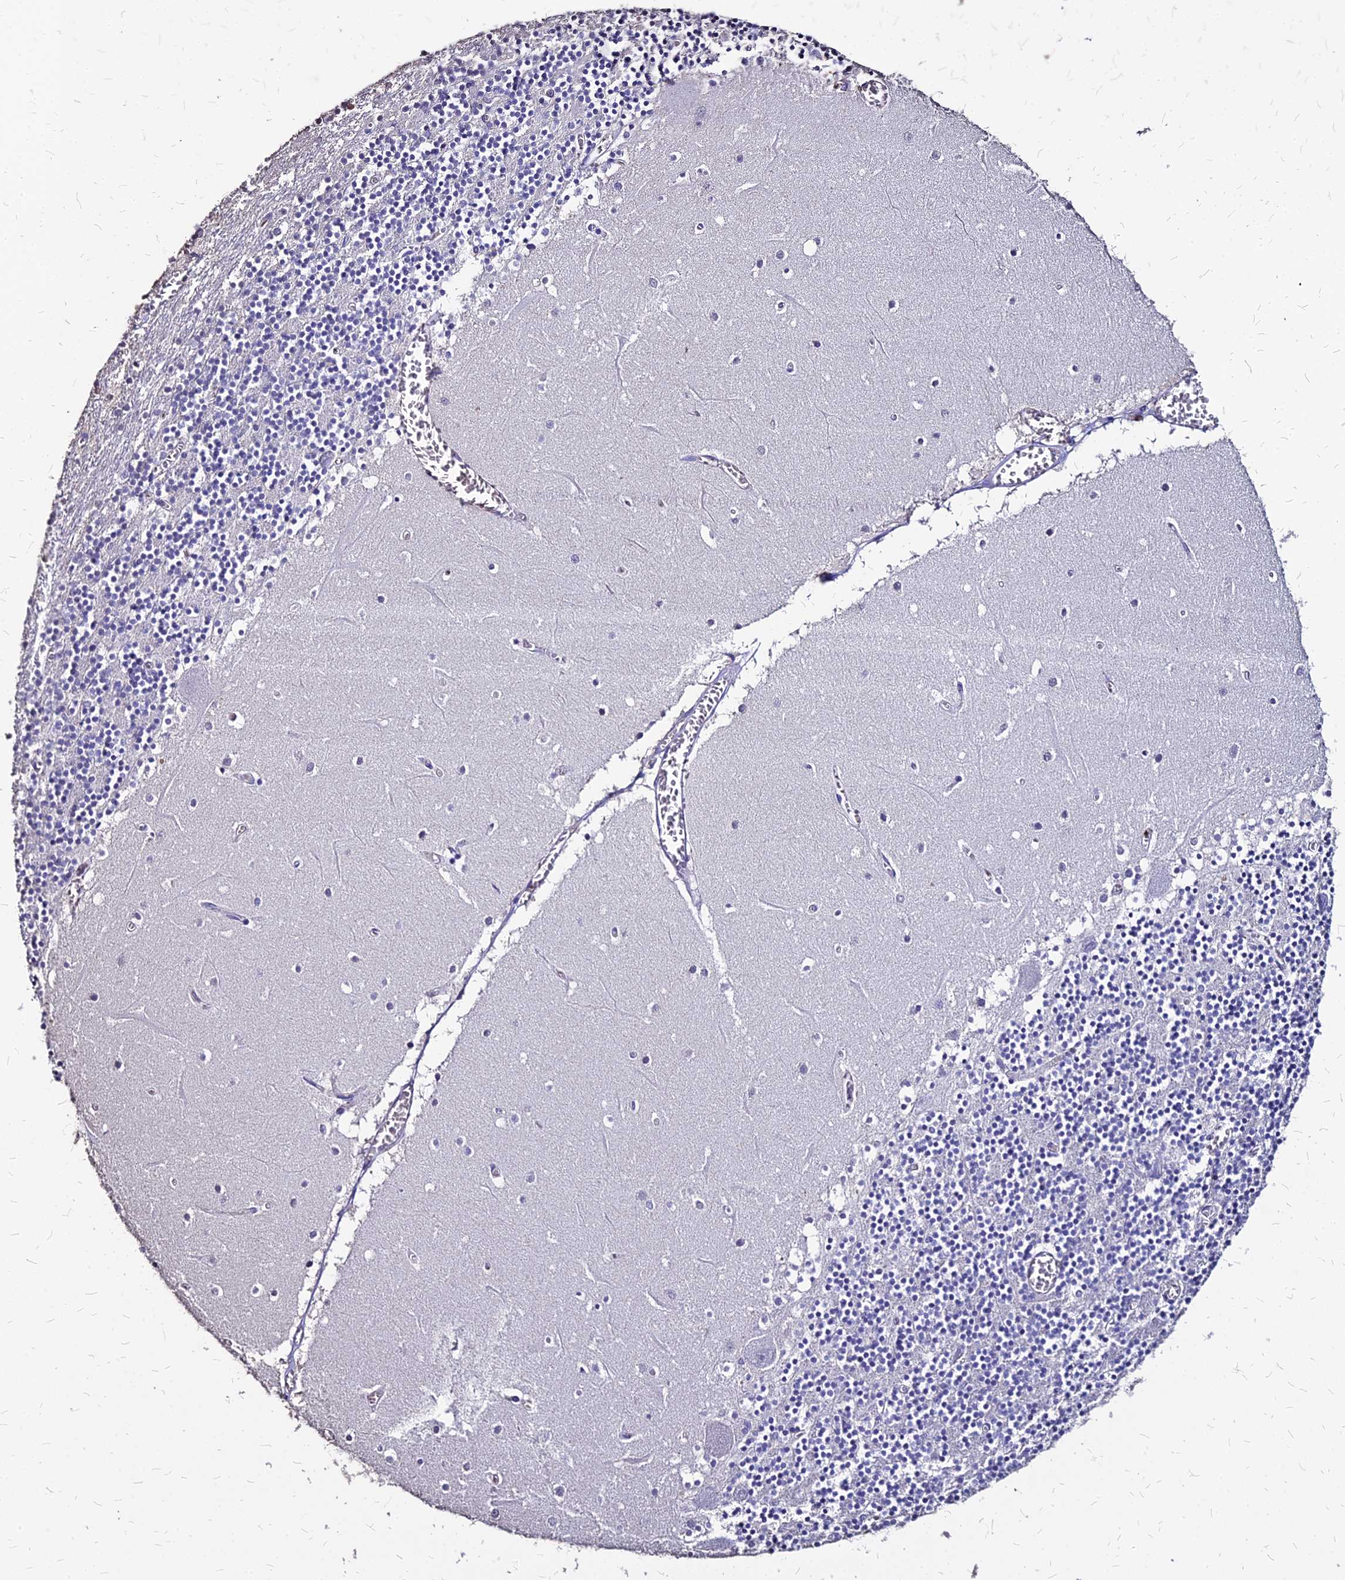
{"staining": {"intensity": "negative", "quantity": "none", "location": "none"}, "tissue": "cerebellum", "cell_type": "Cells in granular layer", "image_type": "normal", "snomed": [{"axis": "morphology", "description": "Normal tissue, NOS"}, {"axis": "topography", "description": "Cerebellum"}], "caption": "Cells in granular layer are negative for protein expression in unremarkable human cerebellum. (DAB IHC, high magnification).", "gene": "NME5", "patient": {"sex": "female", "age": 28}}